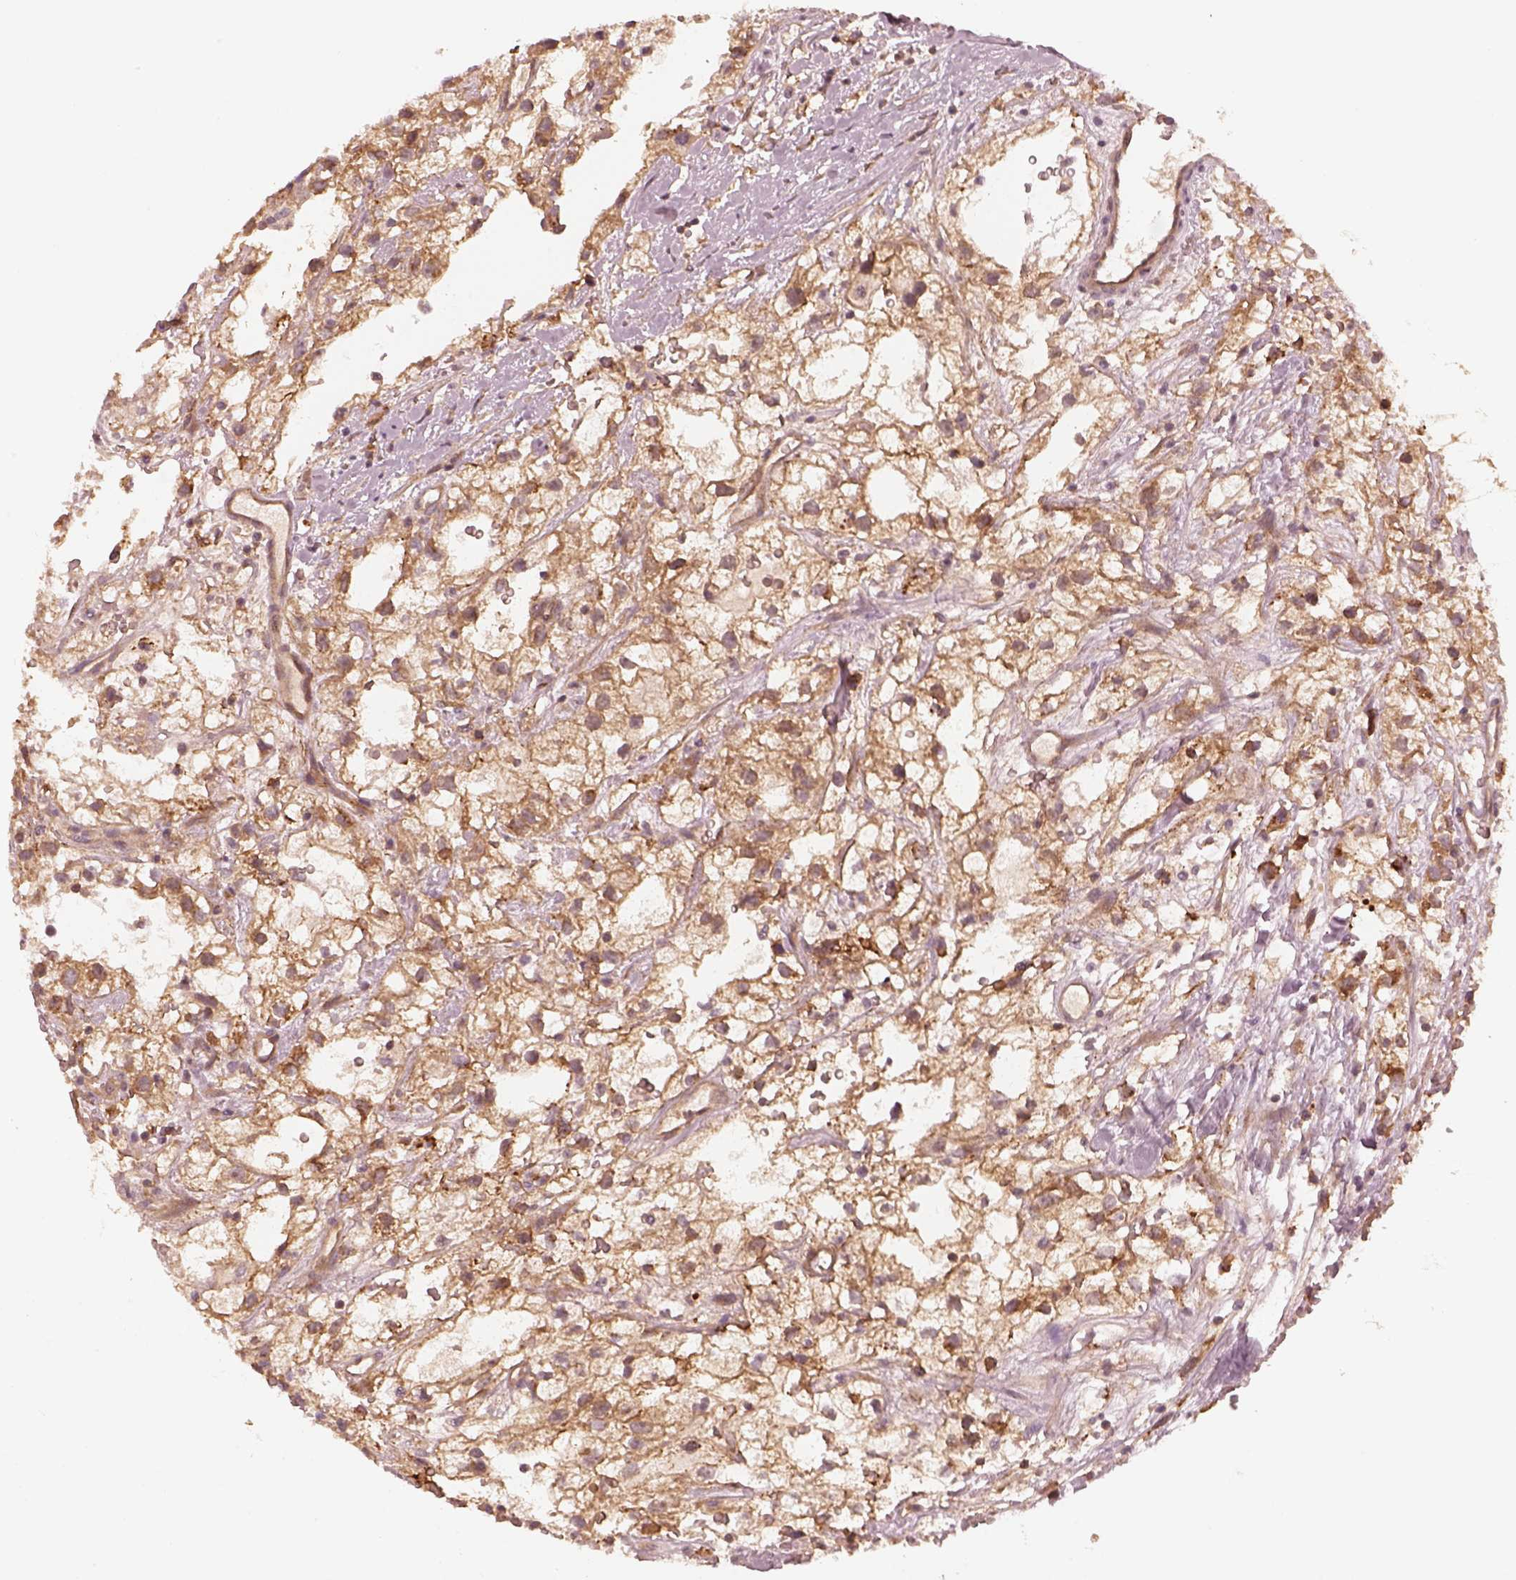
{"staining": {"intensity": "moderate", "quantity": ">75%", "location": "cytoplasmic/membranous"}, "tissue": "renal cancer", "cell_type": "Tumor cells", "image_type": "cancer", "snomed": [{"axis": "morphology", "description": "Adenocarcinoma, NOS"}, {"axis": "topography", "description": "Kidney"}], "caption": "Protein expression analysis of renal adenocarcinoma shows moderate cytoplasmic/membranous staining in approximately >75% of tumor cells.", "gene": "FAM107B", "patient": {"sex": "male", "age": 59}}